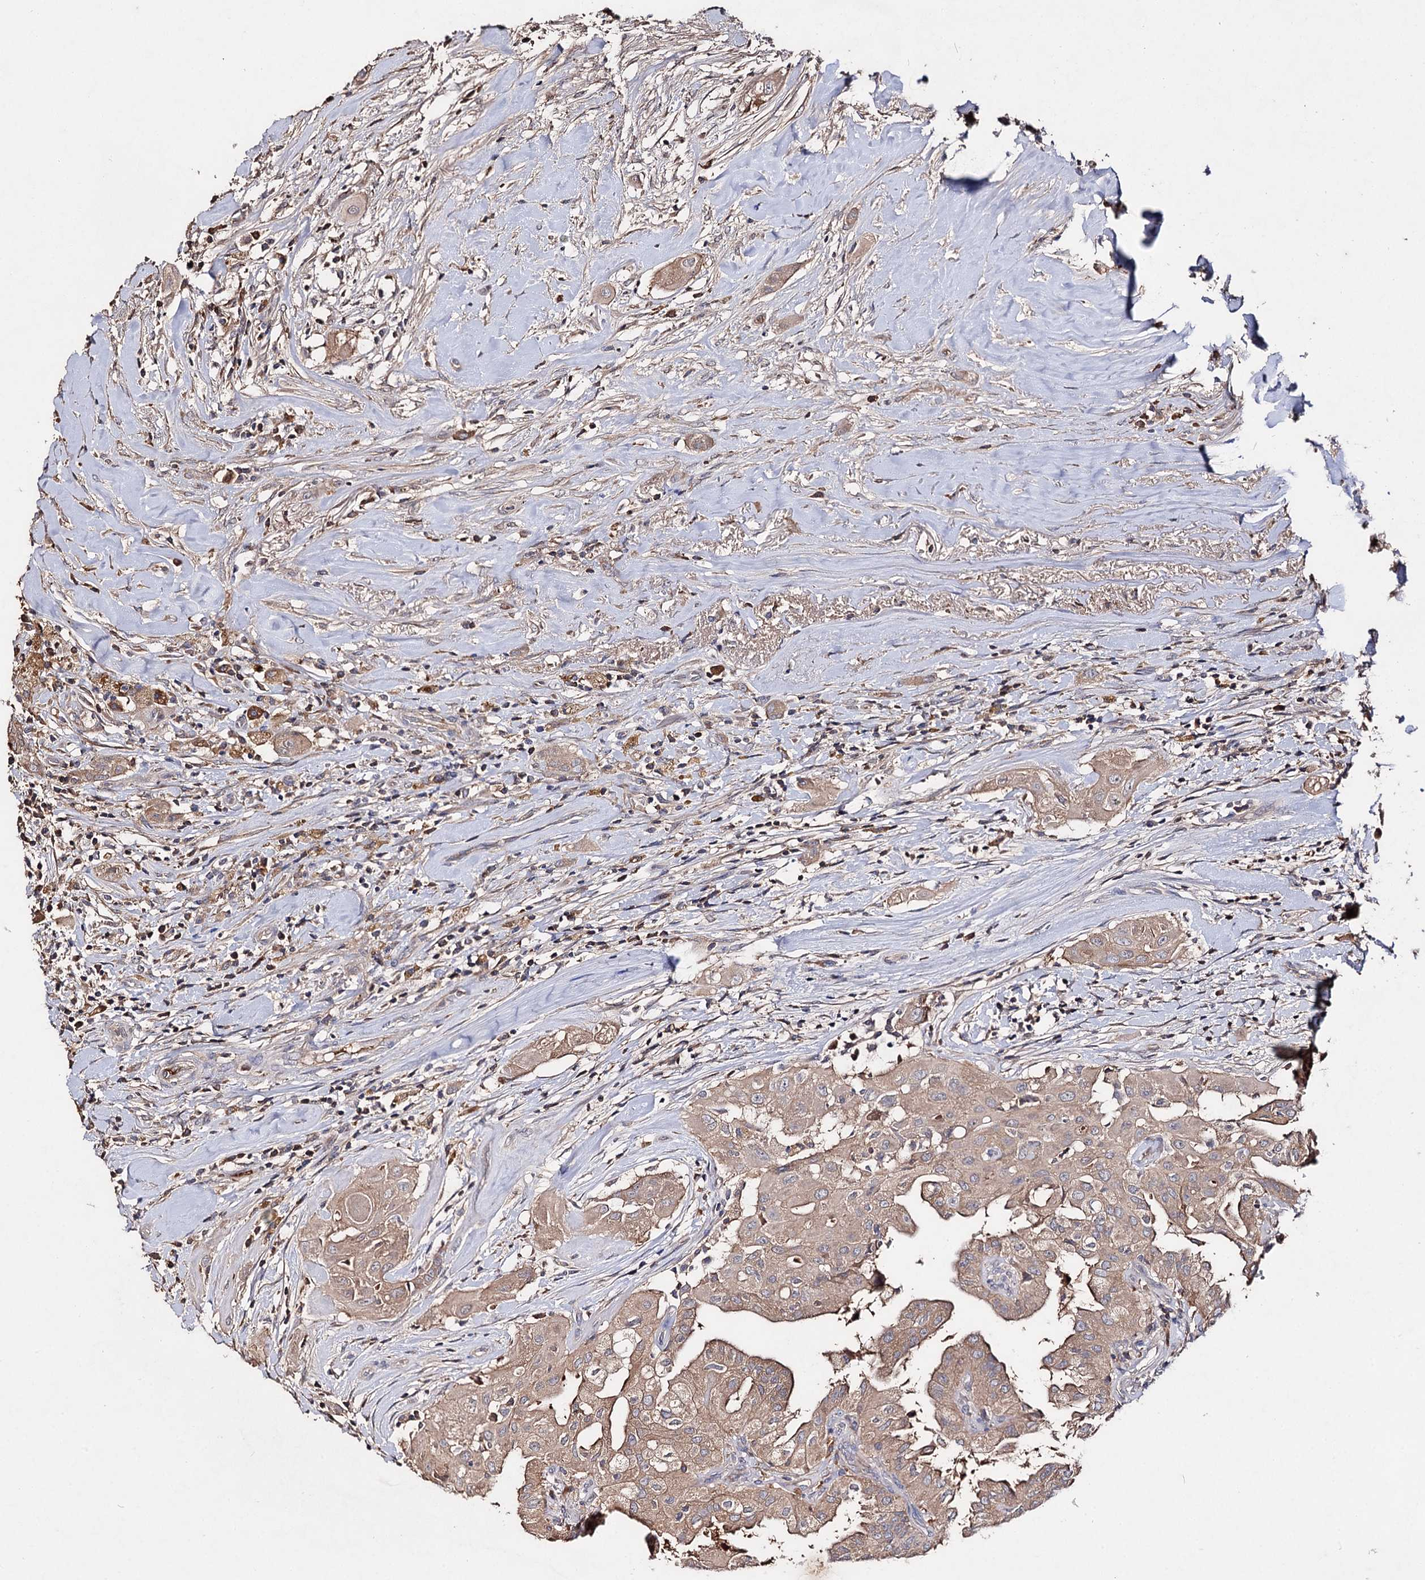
{"staining": {"intensity": "moderate", "quantity": ">75%", "location": "cytoplasmic/membranous"}, "tissue": "thyroid cancer", "cell_type": "Tumor cells", "image_type": "cancer", "snomed": [{"axis": "morphology", "description": "Papillary adenocarcinoma, NOS"}, {"axis": "topography", "description": "Thyroid gland"}], "caption": "There is medium levels of moderate cytoplasmic/membranous expression in tumor cells of thyroid papillary adenocarcinoma, as demonstrated by immunohistochemical staining (brown color).", "gene": "ARFIP2", "patient": {"sex": "female", "age": 59}}